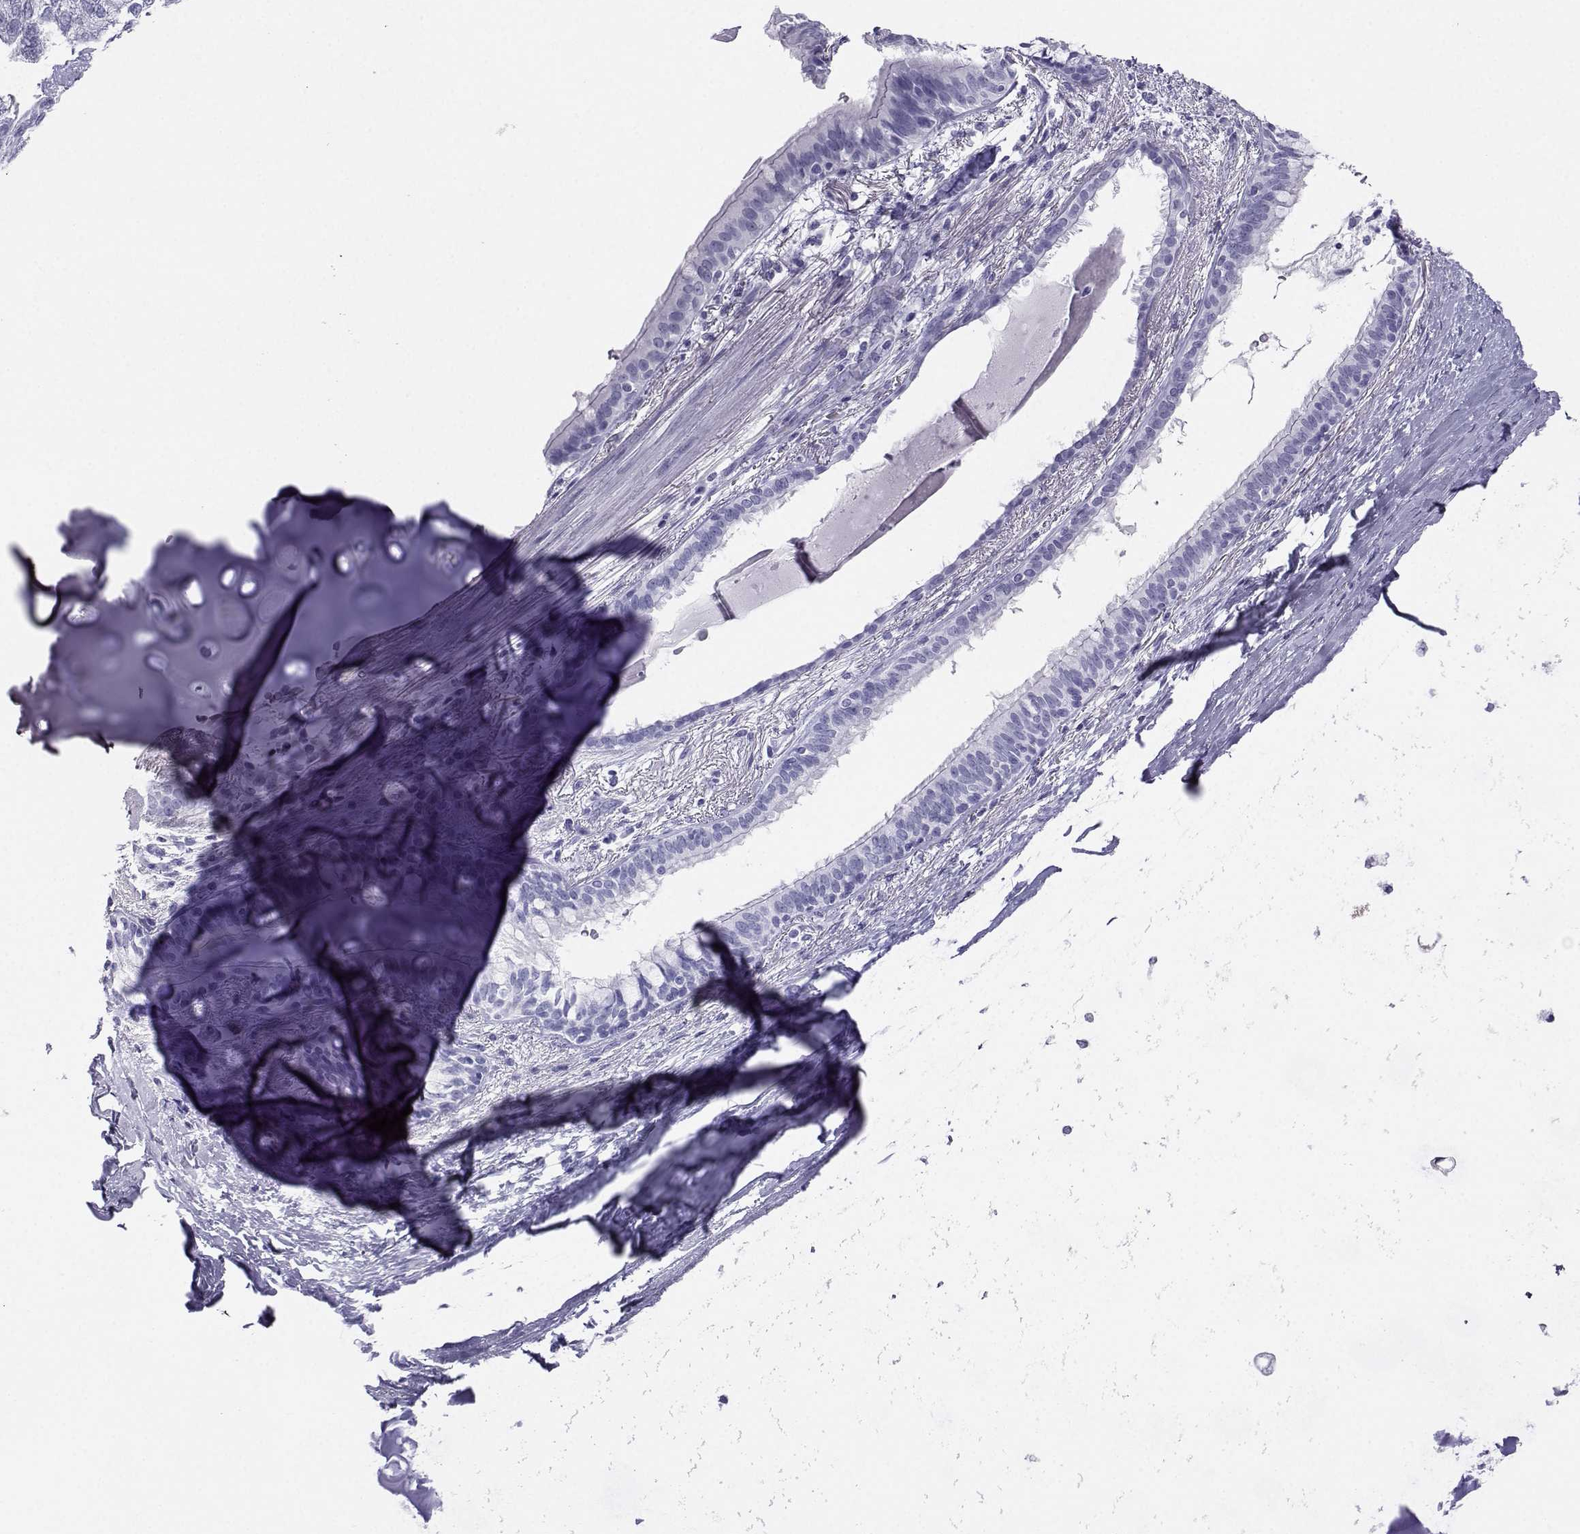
{"staining": {"intensity": "negative", "quantity": "none", "location": "none"}, "tissue": "bronchus", "cell_type": "Respiratory epithelial cells", "image_type": "normal", "snomed": [{"axis": "morphology", "description": "Normal tissue, NOS"}, {"axis": "morphology", "description": "Squamous cell carcinoma, NOS"}, {"axis": "topography", "description": "Bronchus"}, {"axis": "topography", "description": "Lung"}], "caption": "This is a photomicrograph of IHC staining of normal bronchus, which shows no expression in respiratory epithelial cells. (Stains: DAB (3,3'-diaminobenzidine) immunohistochemistry with hematoxylin counter stain, Microscopy: brightfield microscopy at high magnification).", "gene": "SST", "patient": {"sex": "male", "age": 69}}